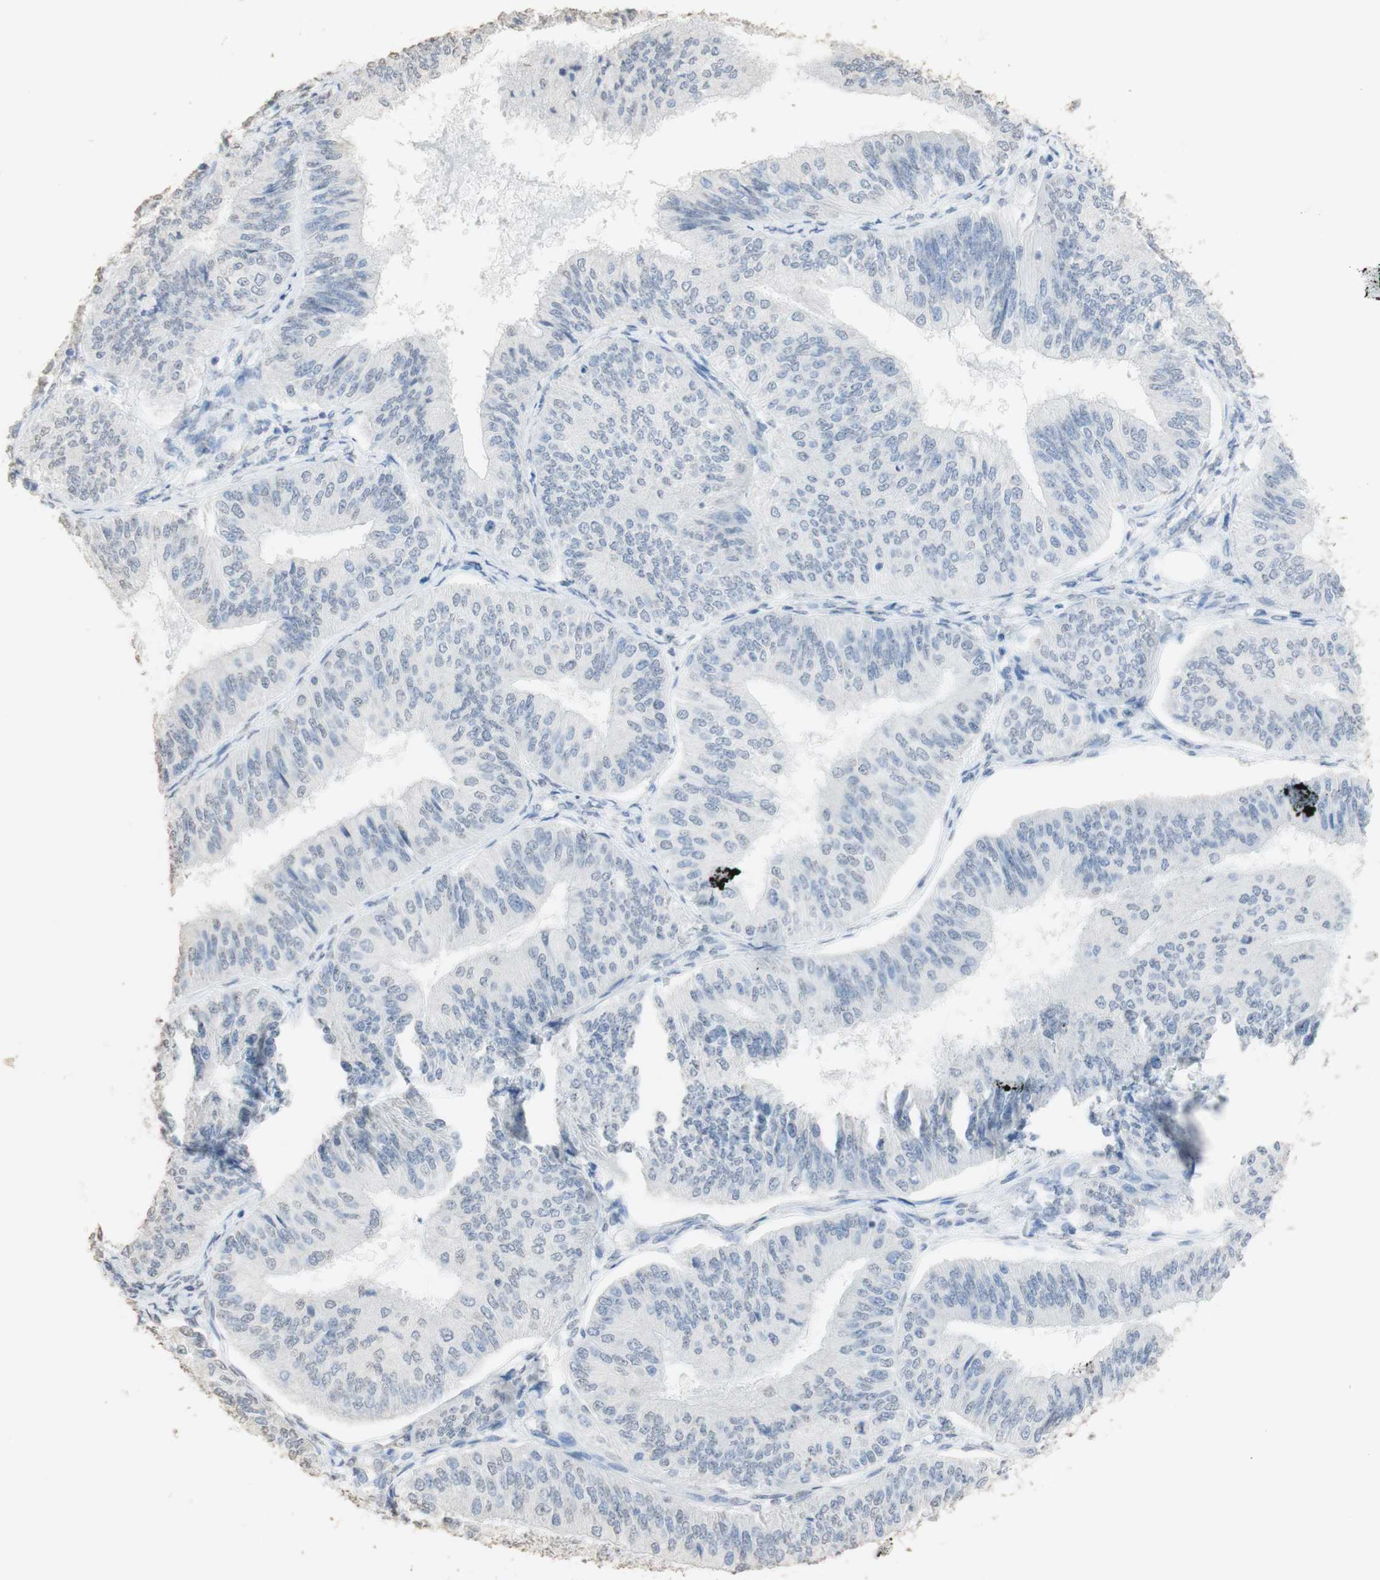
{"staining": {"intensity": "negative", "quantity": "none", "location": "none"}, "tissue": "endometrial cancer", "cell_type": "Tumor cells", "image_type": "cancer", "snomed": [{"axis": "morphology", "description": "Adenocarcinoma, NOS"}, {"axis": "topography", "description": "Endometrium"}], "caption": "Human adenocarcinoma (endometrial) stained for a protein using IHC demonstrates no expression in tumor cells.", "gene": "L1CAM", "patient": {"sex": "female", "age": 58}}